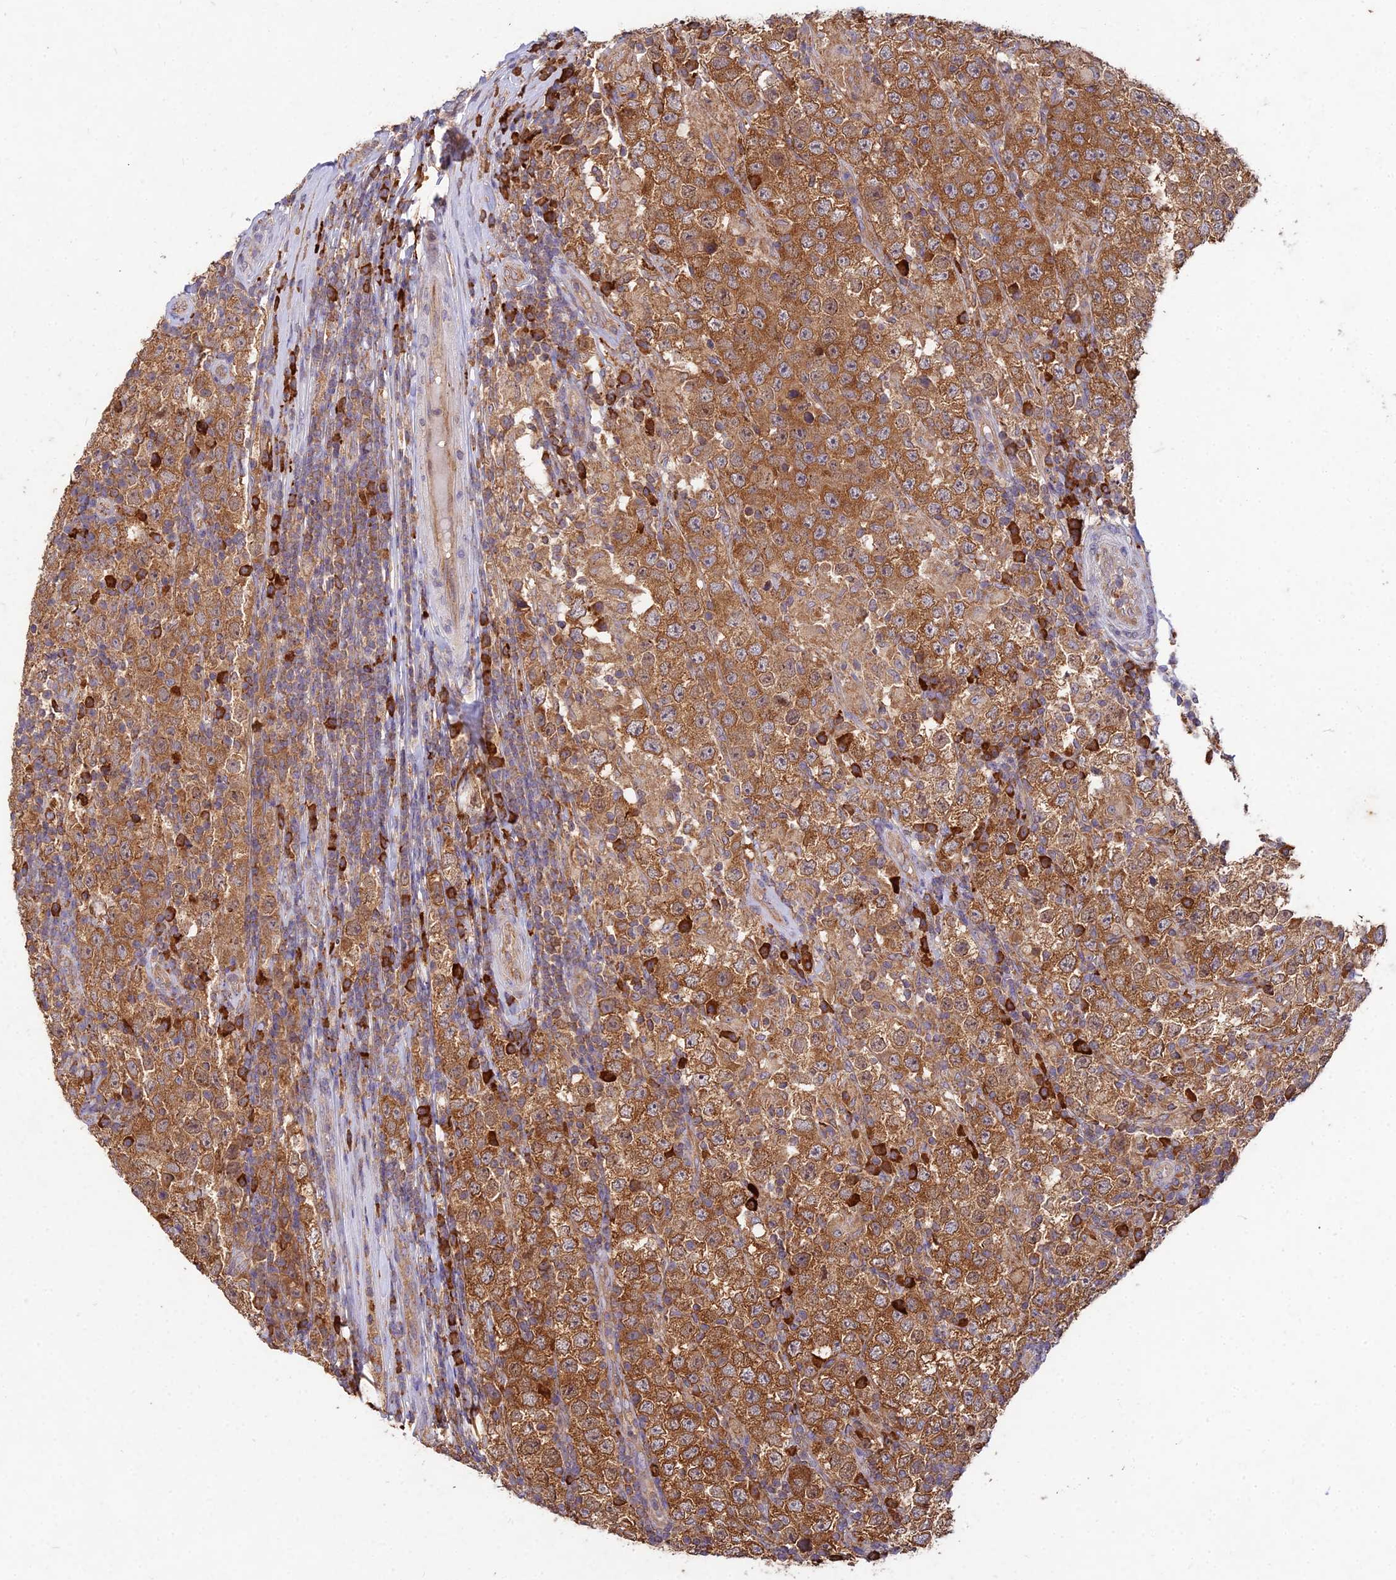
{"staining": {"intensity": "moderate", "quantity": ">75%", "location": "cytoplasmic/membranous"}, "tissue": "testis cancer", "cell_type": "Tumor cells", "image_type": "cancer", "snomed": [{"axis": "morphology", "description": "Normal tissue, NOS"}, {"axis": "morphology", "description": "Urothelial carcinoma, High grade"}, {"axis": "morphology", "description": "Seminoma, NOS"}, {"axis": "morphology", "description": "Carcinoma, Embryonal, NOS"}, {"axis": "topography", "description": "Urinary bladder"}, {"axis": "topography", "description": "Testis"}], "caption": "Moderate cytoplasmic/membranous protein staining is seen in approximately >75% of tumor cells in testis cancer.", "gene": "NXNL2", "patient": {"sex": "male", "age": 41}}